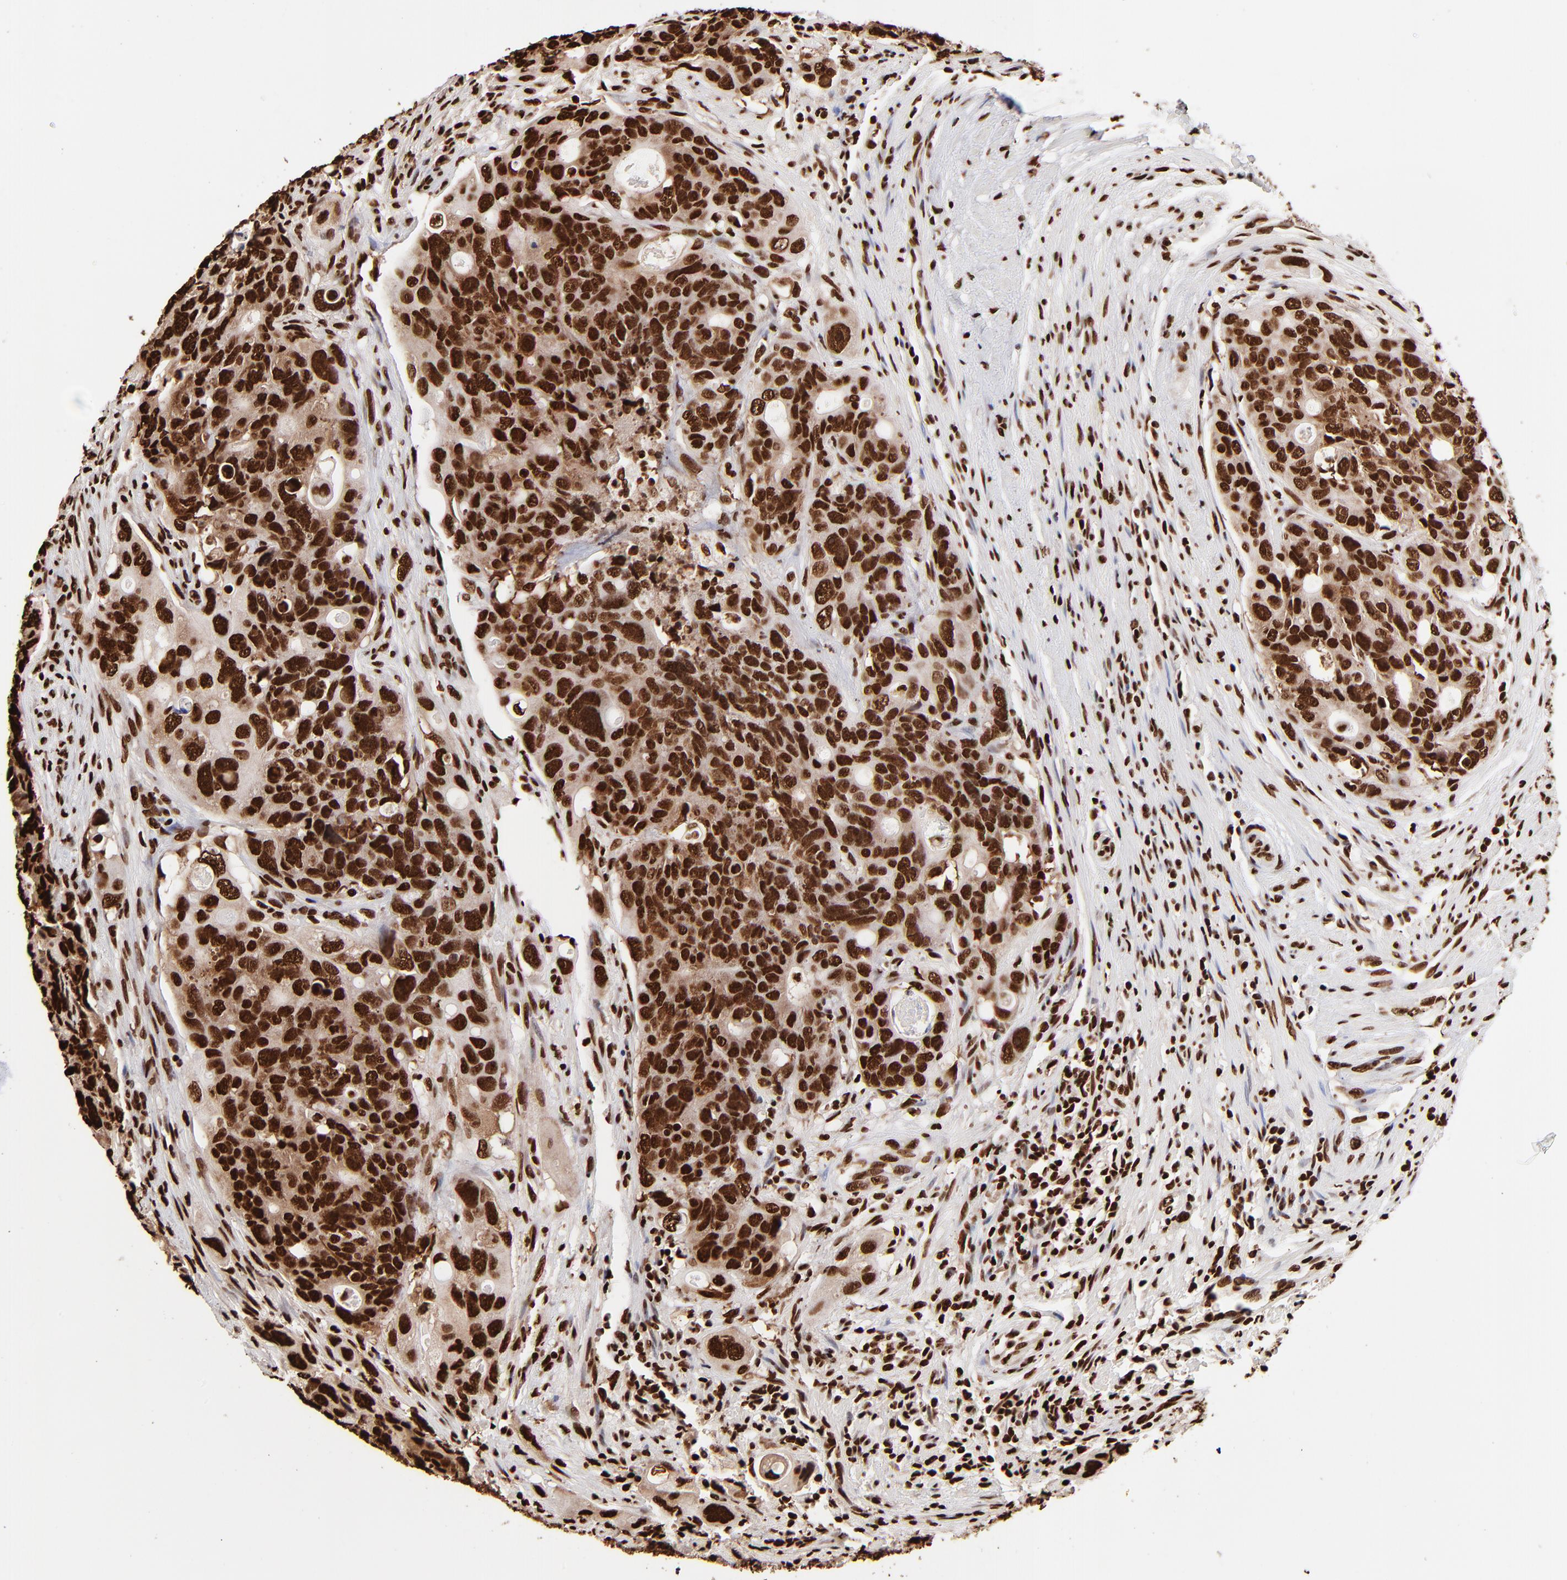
{"staining": {"intensity": "strong", "quantity": ">75%", "location": "cytoplasmic/membranous,nuclear"}, "tissue": "colorectal cancer", "cell_type": "Tumor cells", "image_type": "cancer", "snomed": [{"axis": "morphology", "description": "Adenocarcinoma, NOS"}, {"axis": "topography", "description": "Colon"}], "caption": "Brown immunohistochemical staining in adenocarcinoma (colorectal) demonstrates strong cytoplasmic/membranous and nuclear staining in about >75% of tumor cells.", "gene": "ZNF544", "patient": {"sex": "female", "age": 57}}